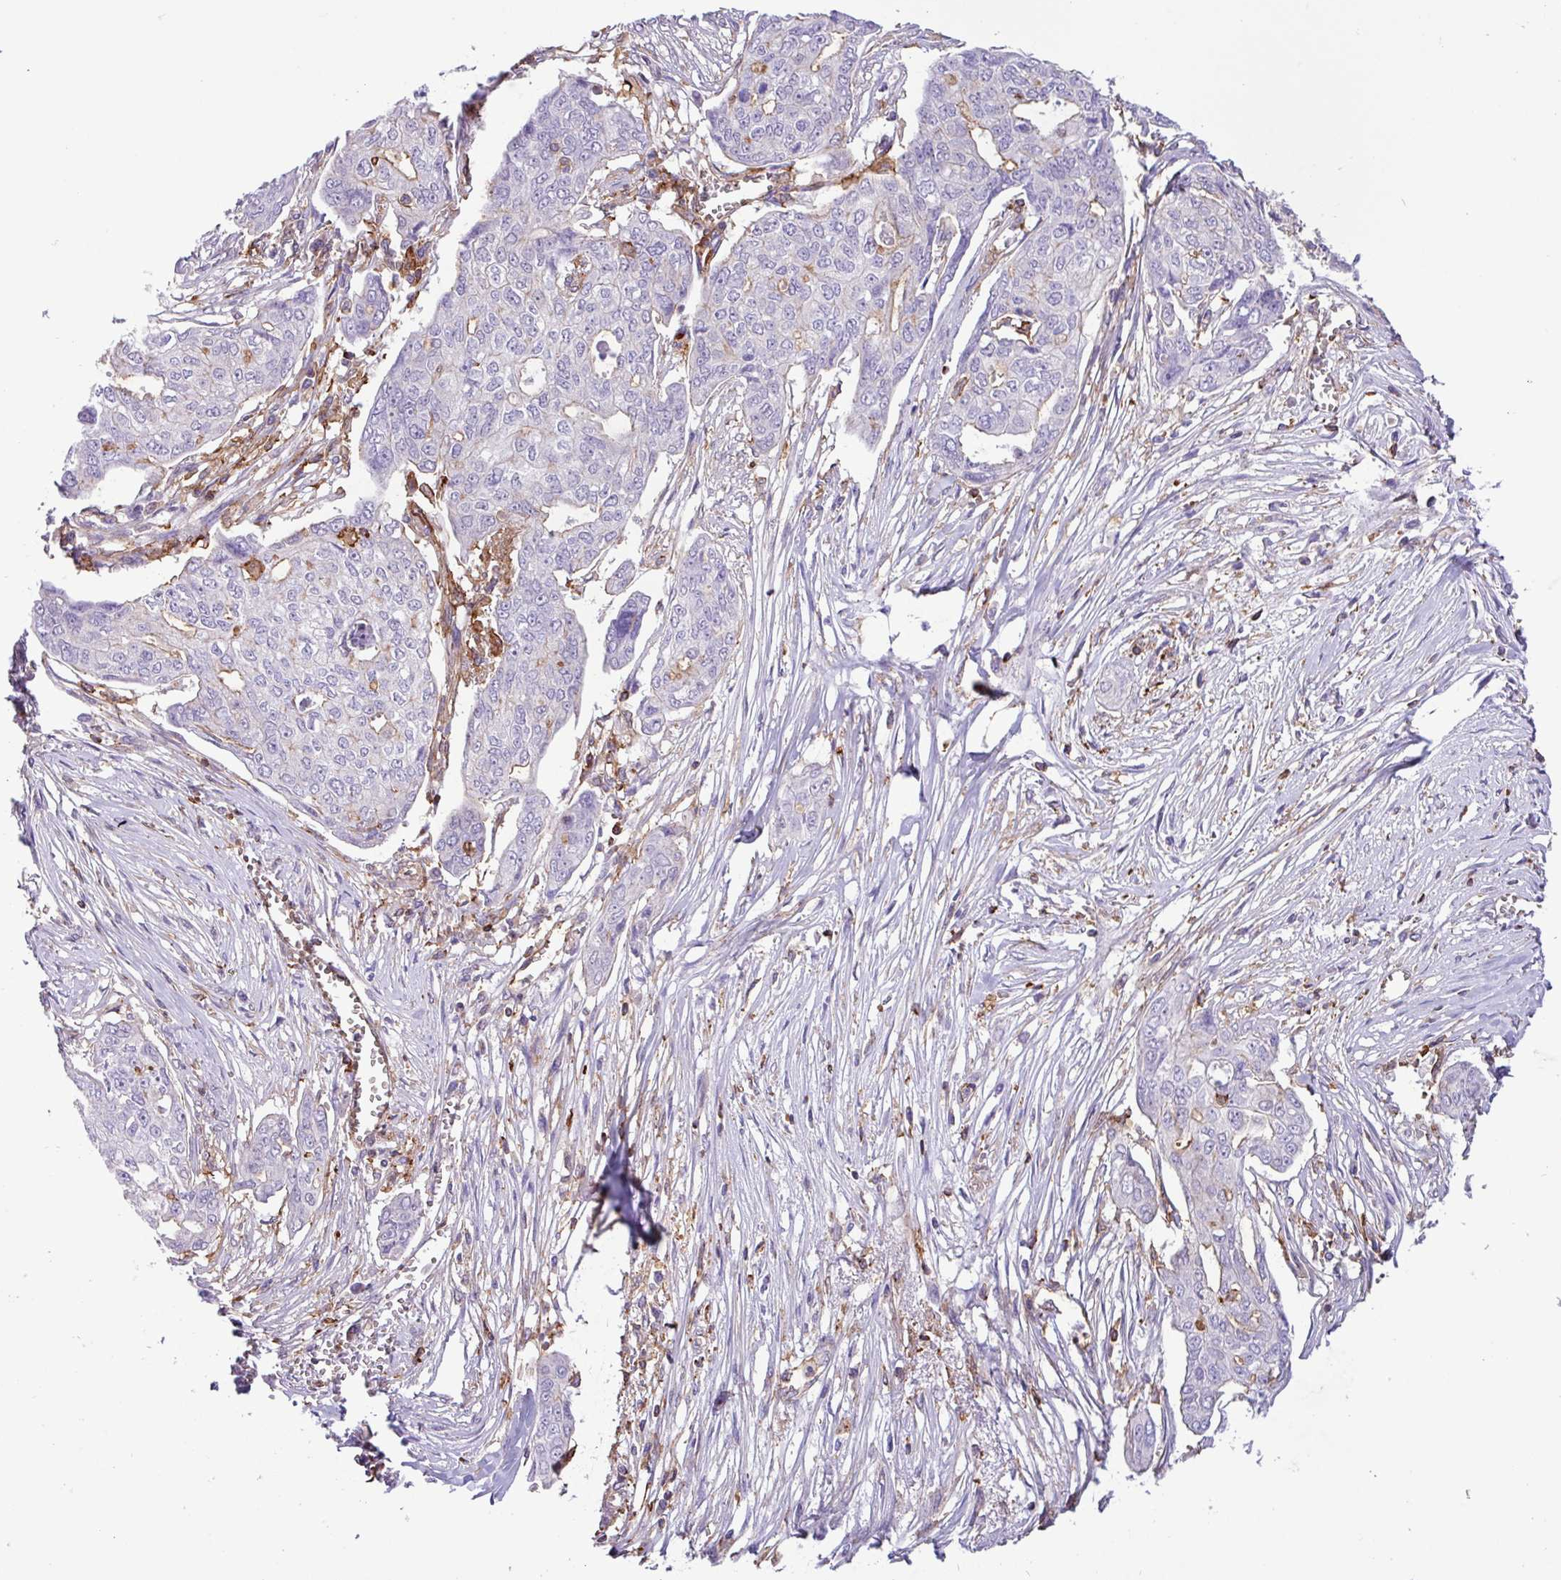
{"staining": {"intensity": "negative", "quantity": "none", "location": "none"}, "tissue": "ovarian cancer", "cell_type": "Tumor cells", "image_type": "cancer", "snomed": [{"axis": "morphology", "description": "Carcinoma, endometroid"}, {"axis": "topography", "description": "Ovary"}], "caption": "An immunohistochemistry (IHC) micrograph of ovarian cancer (endometroid carcinoma) is shown. There is no staining in tumor cells of ovarian cancer (endometroid carcinoma). Nuclei are stained in blue.", "gene": "PPP1R18", "patient": {"sex": "female", "age": 70}}